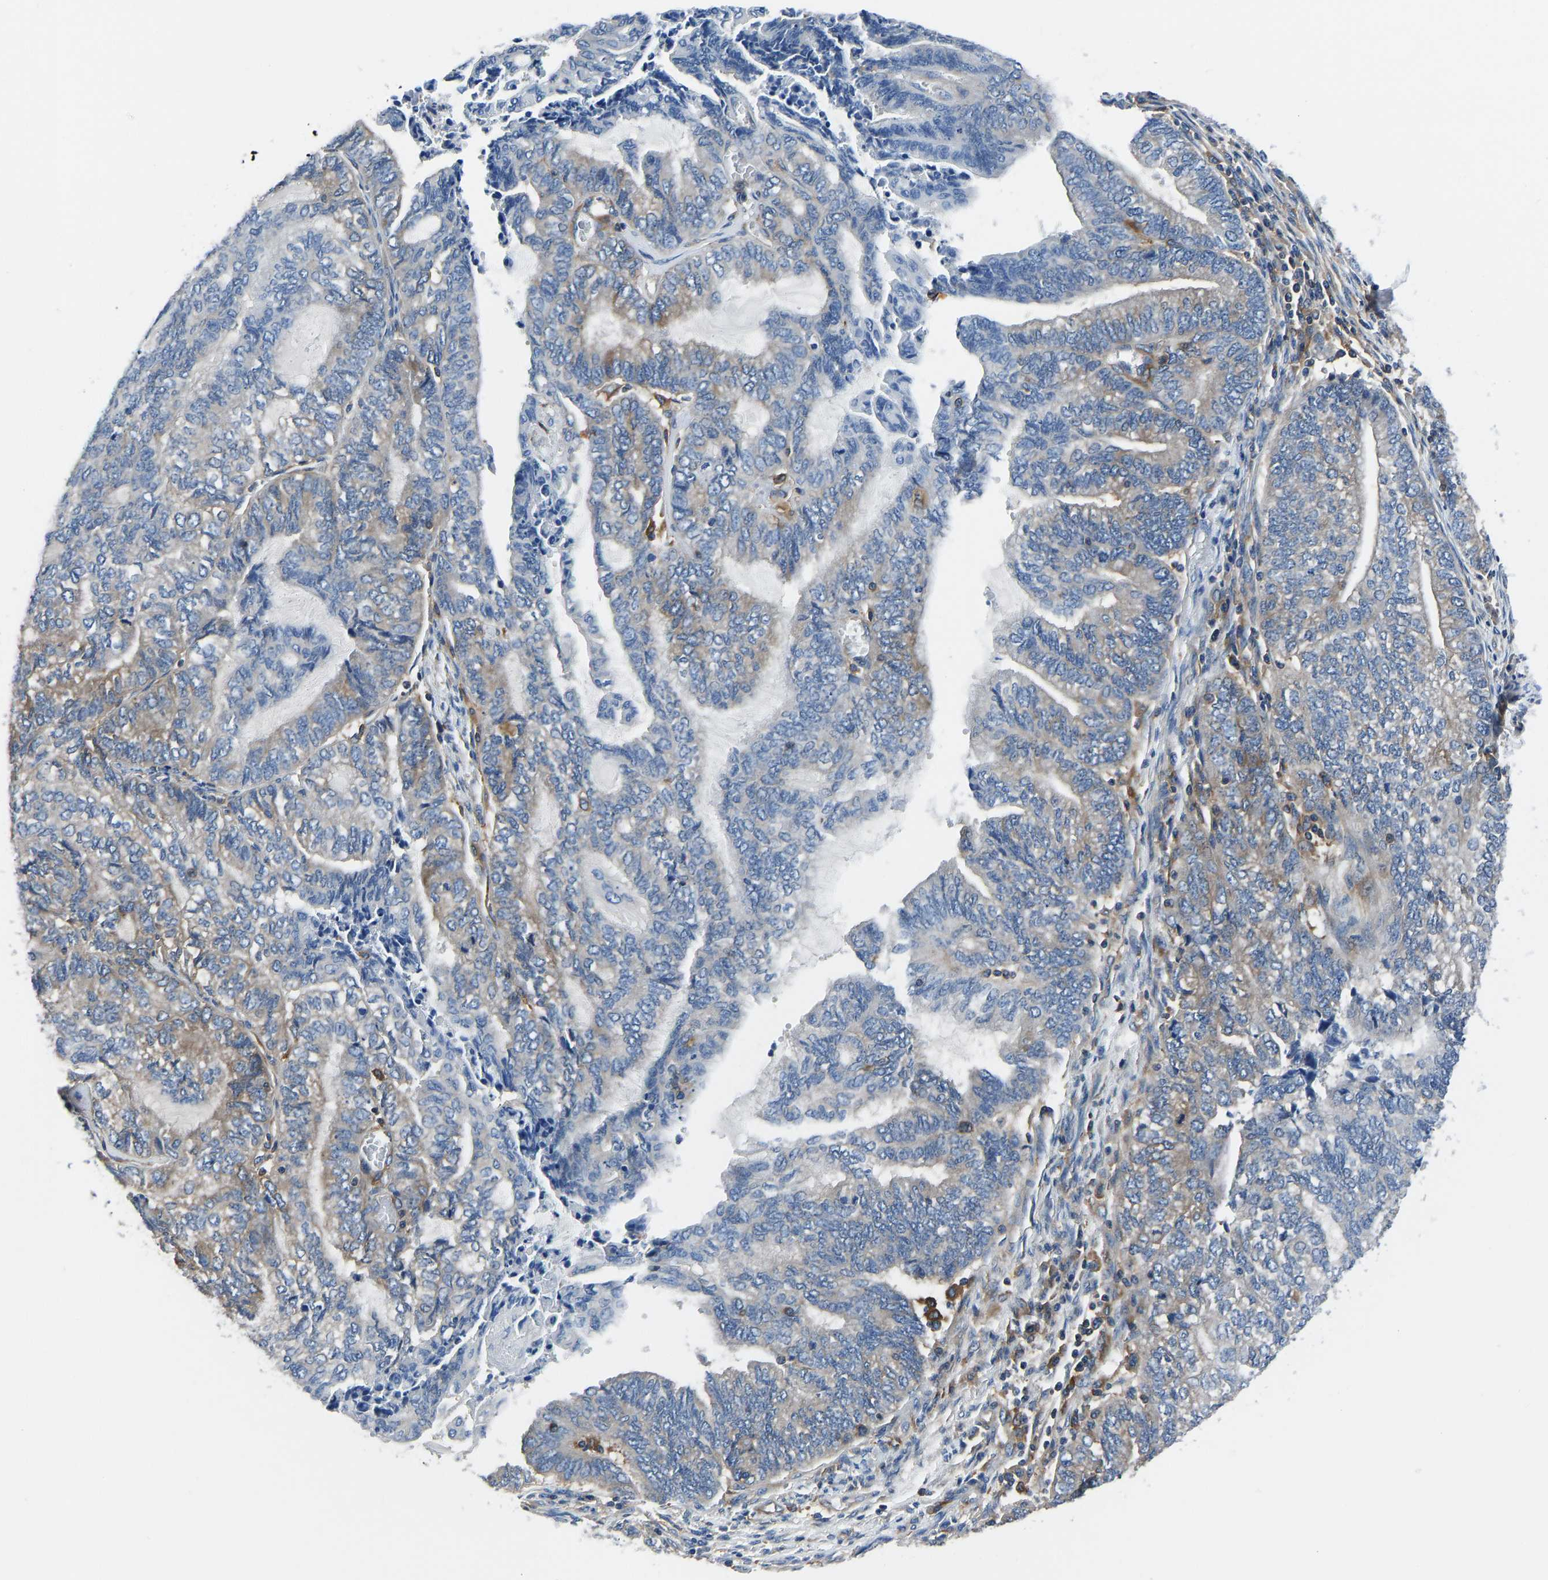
{"staining": {"intensity": "weak", "quantity": "<25%", "location": "cytoplasmic/membranous"}, "tissue": "endometrial cancer", "cell_type": "Tumor cells", "image_type": "cancer", "snomed": [{"axis": "morphology", "description": "Adenocarcinoma, NOS"}, {"axis": "topography", "description": "Uterus"}, {"axis": "topography", "description": "Endometrium"}], "caption": "Immunohistochemistry image of human endometrial cancer stained for a protein (brown), which demonstrates no positivity in tumor cells.", "gene": "PRKAR1A", "patient": {"sex": "female", "age": 70}}